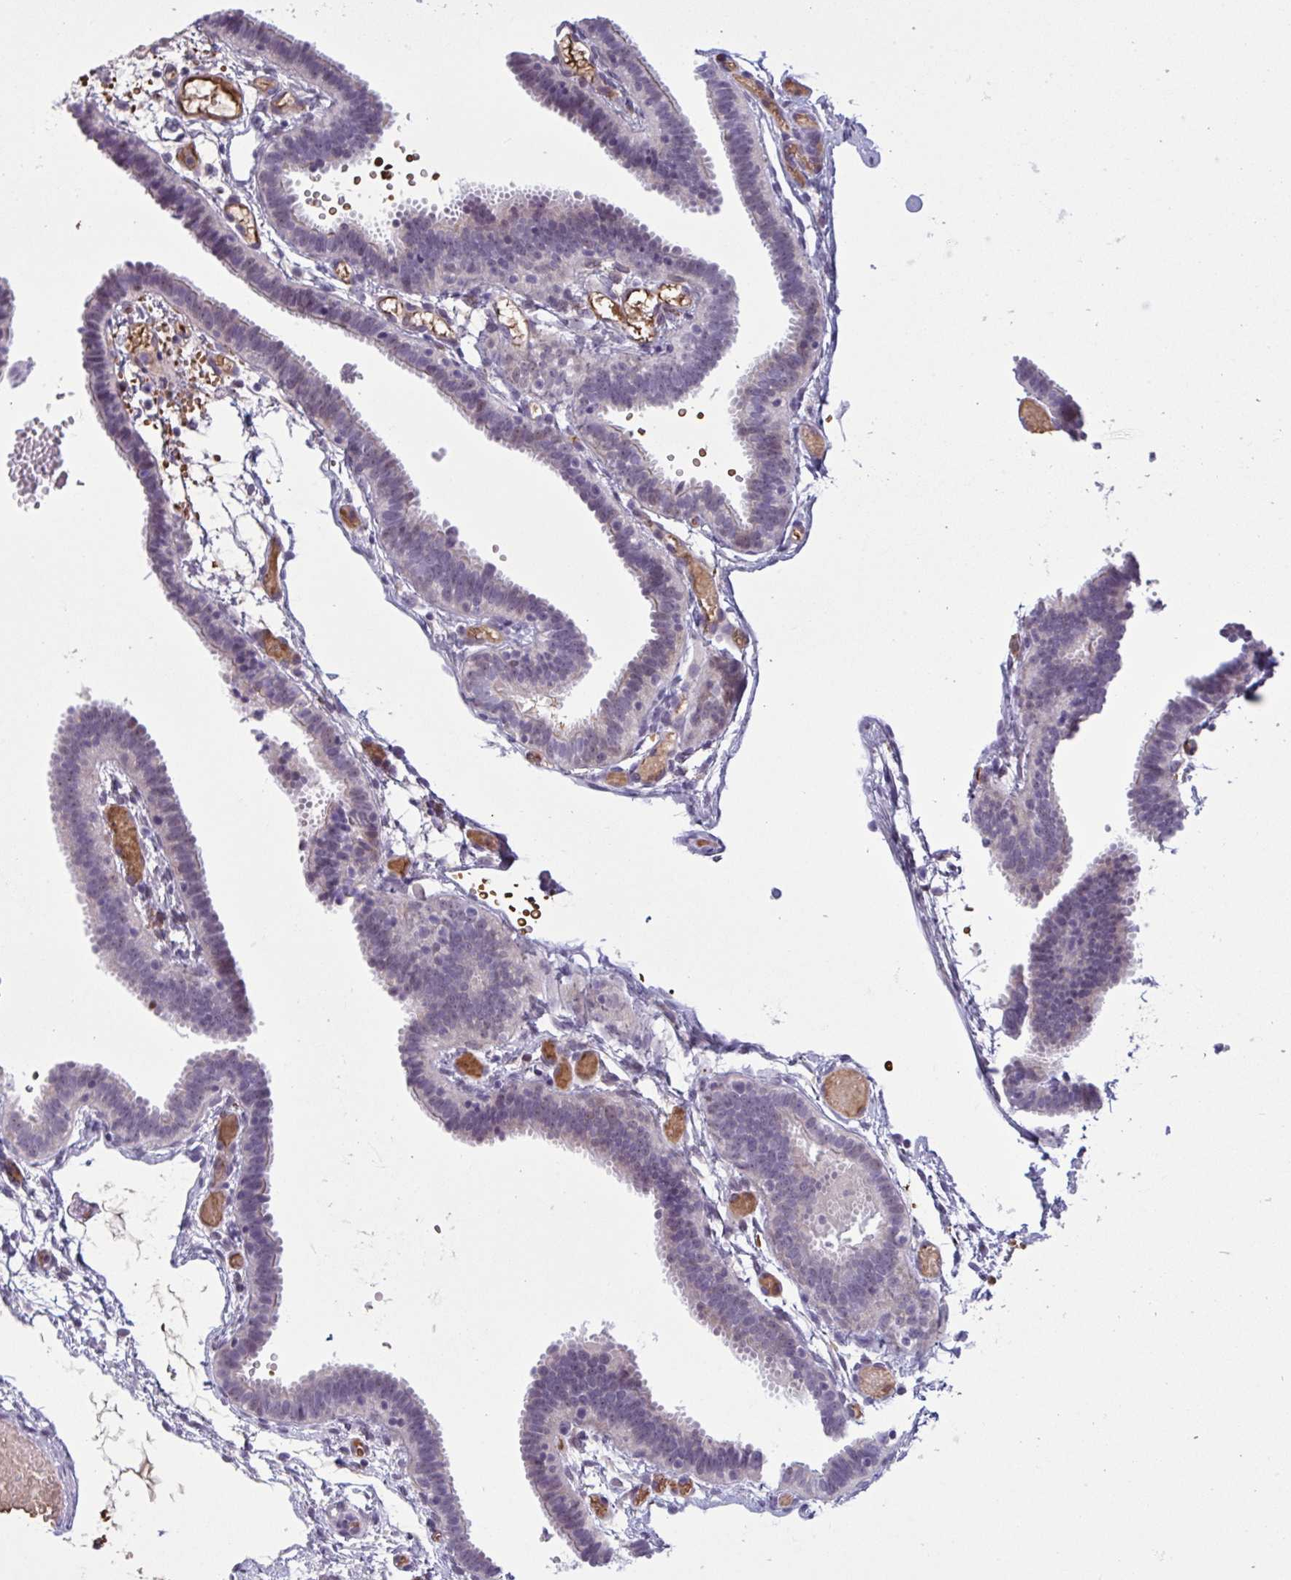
{"staining": {"intensity": "negative", "quantity": "none", "location": "none"}, "tissue": "fallopian tube", "cell_type": "Glandular cells", "image_type": "normal", "snomed": [{"axis": "morphology", "description": "Normal tissue, NOS"}, {"axis": "topography", "description": "Fallopian tube"}], "caption": "A high-resolution photomicrograph shows IHC staining of normal fallopian tube, which reveals no significant staining in glandular cells. The staining was performed using DAB (3,3'-diaminobenzidine) to visualize the protein expression in brown, while the nuclei were stained in blue with hematoxylin (Magnification: 20x).", "gene": "HSD11B2", "patient": {"sex": "female", "age": 37}}